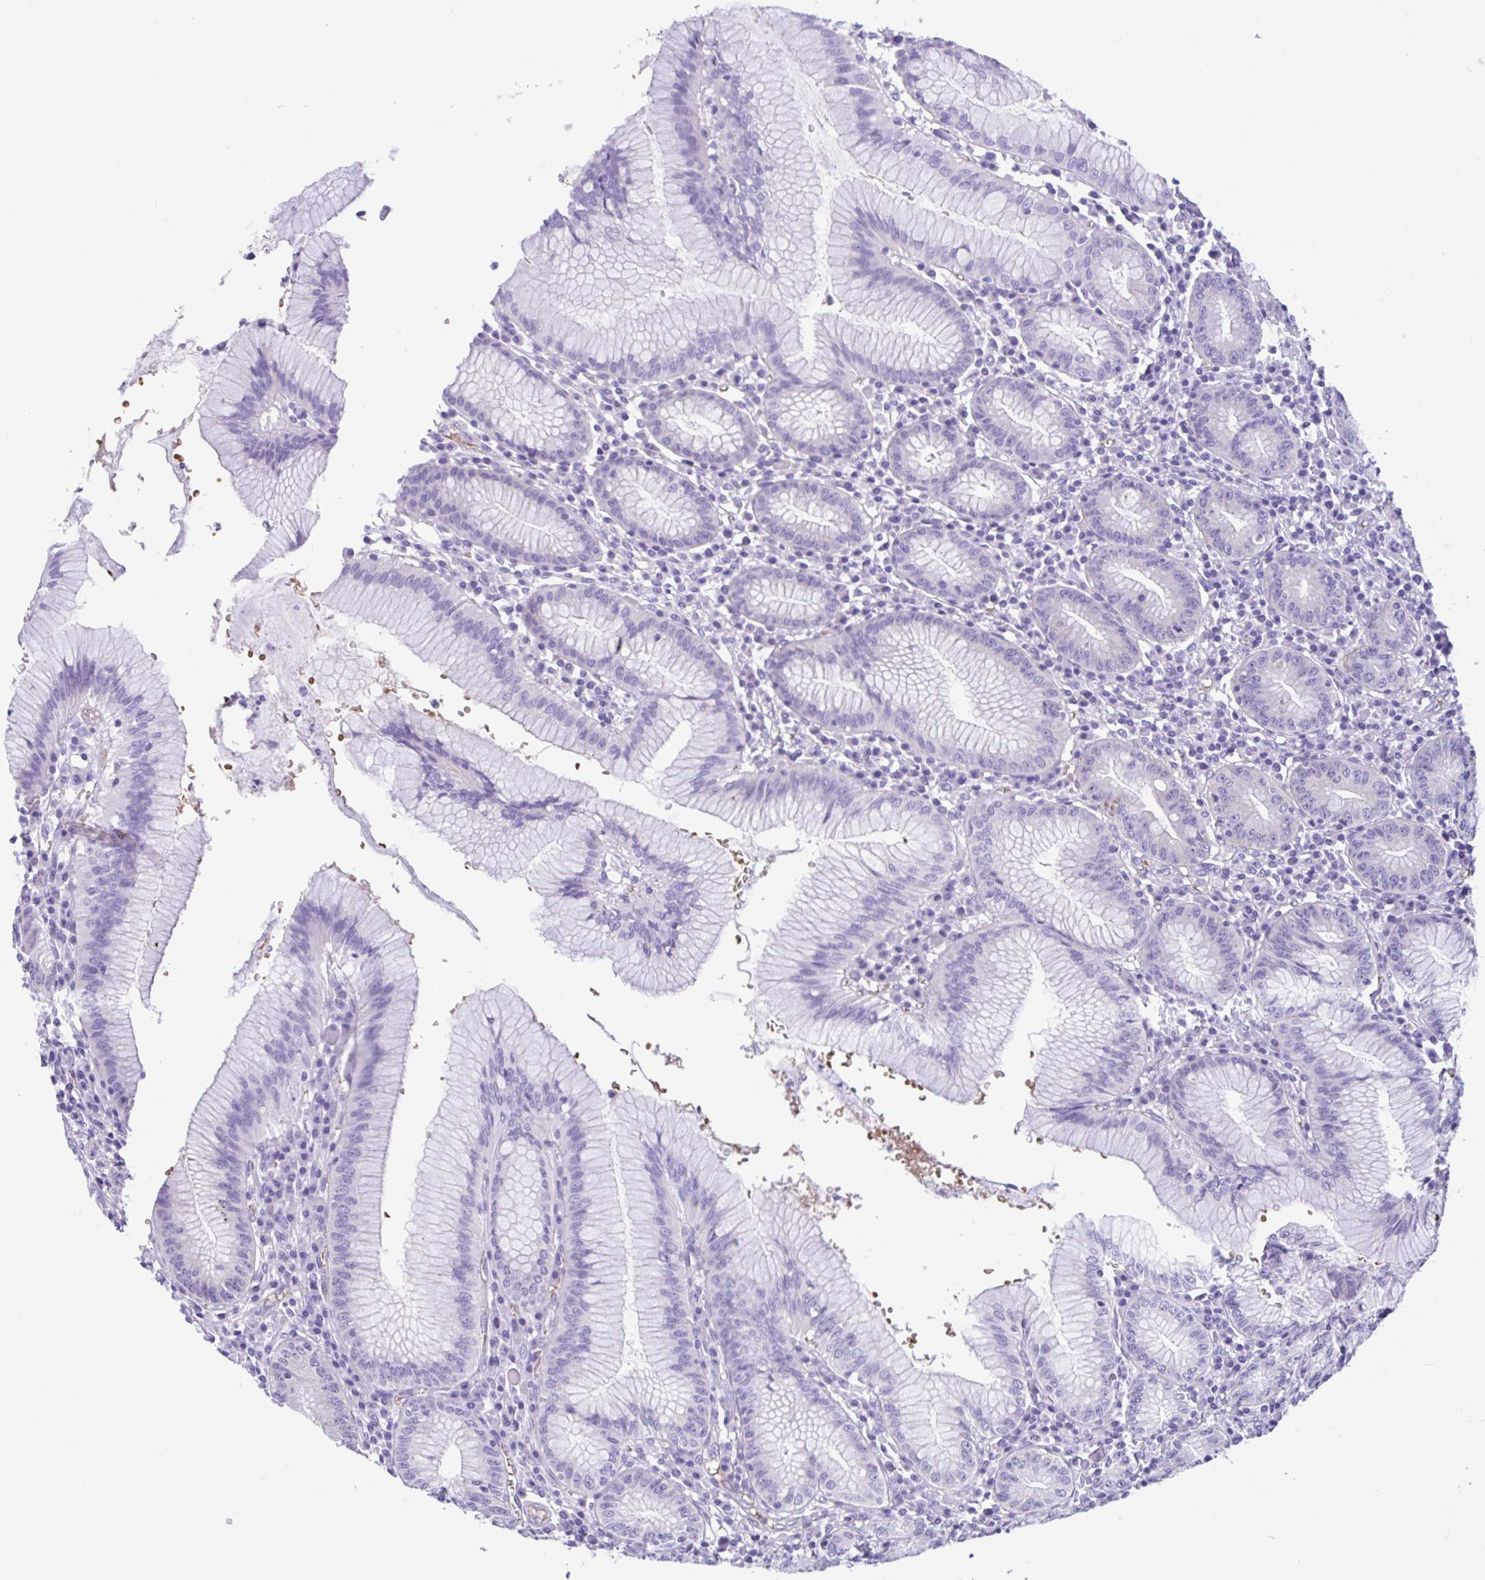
{"staining": {"intensity": "negative", "quantity": "none", "location": "none"}, "tissue": "stomach", "cell_type": "Glandular cells", "image_type": "normal", "snomed": [{"axis": "morphology", "description": "Normal tissue, NOS"}, {"axis": "topography", "description": "Stomach"}], "caption": "IHC of benign human stomach reveals no positivity in glandular cells. (DAB immunohistochemistry with hematoxylin counter stain).", "gene": "TMEM79", "patient": {"sex": "male", "age": 55}}